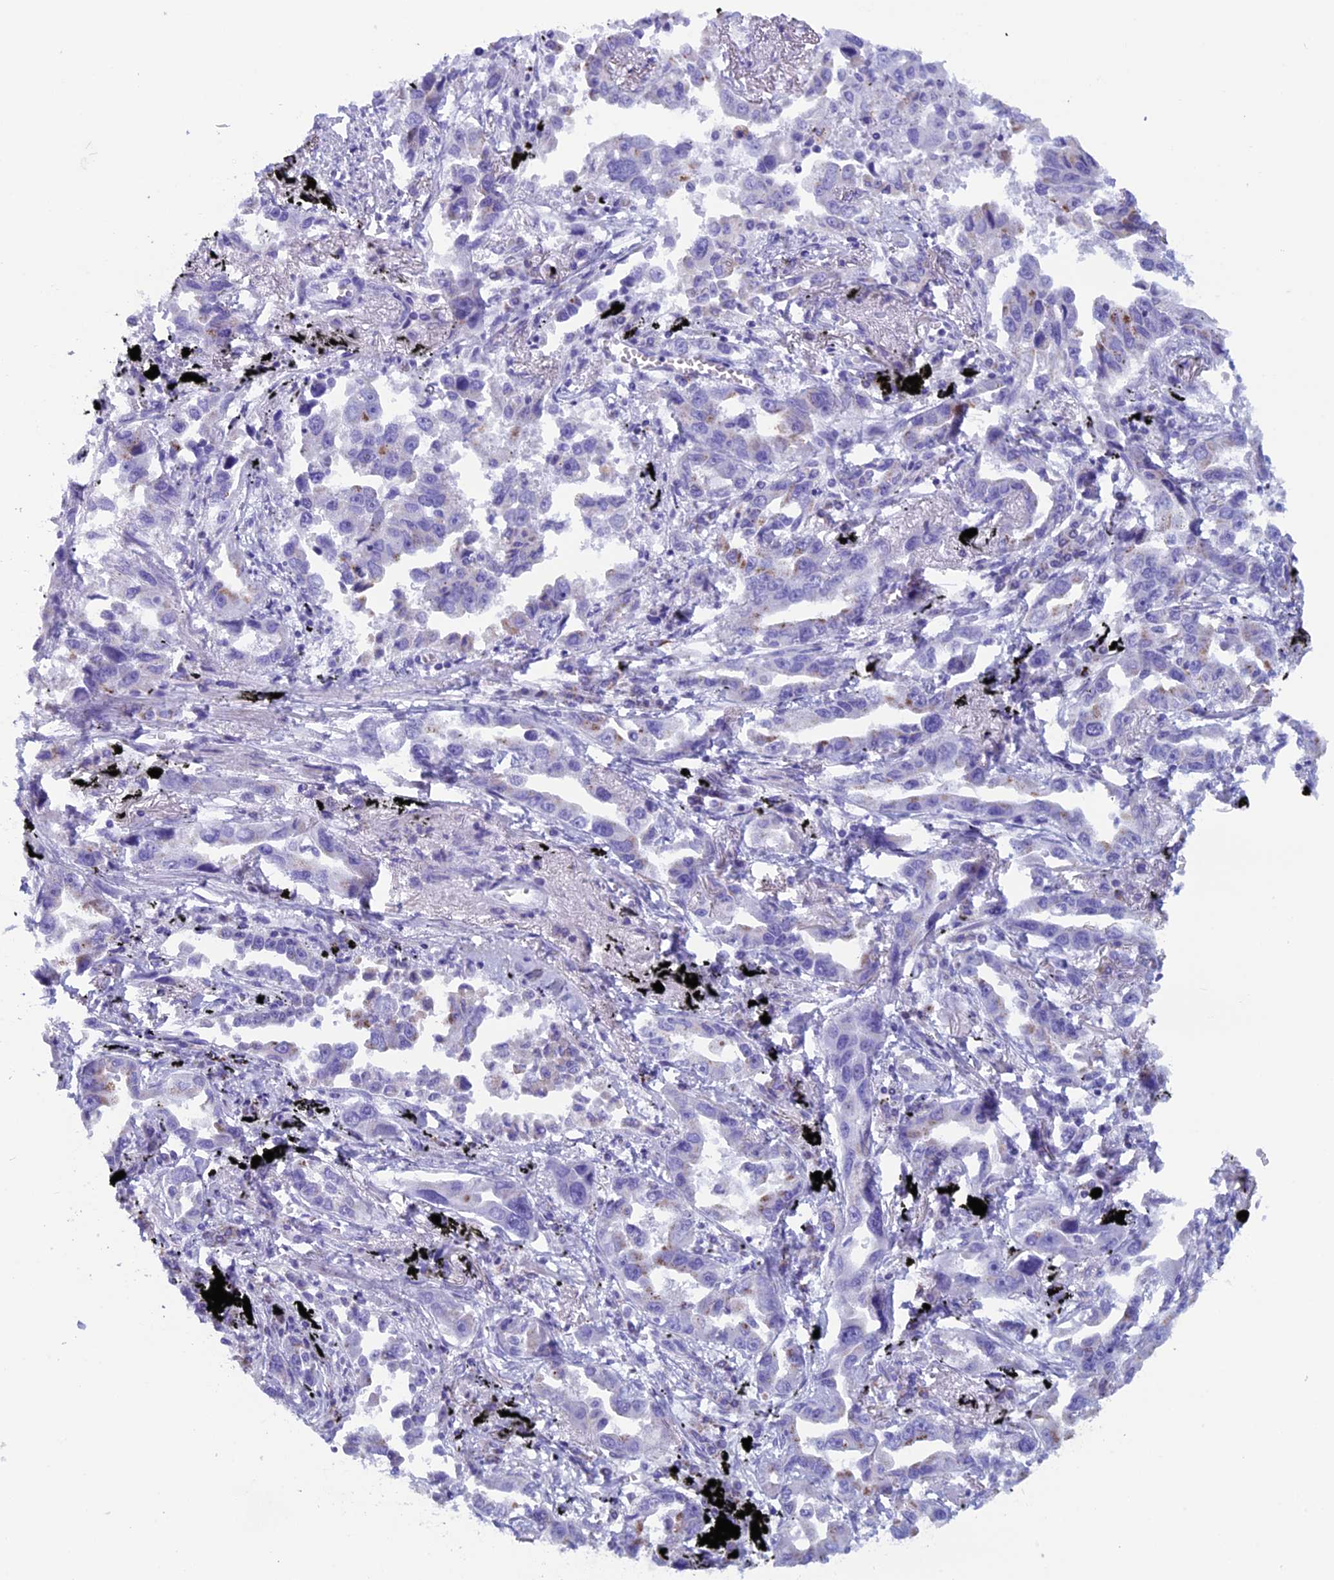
{"staining": {"intensity": "negative", "quantity": "none", "location": "none"}, "tissue": "lung cancer", "cell_type": "Tumor cells", "image_type": "cancer", "snomed": [{"axis": "morphology", "description": "Adenocarcinoma, NOS"}, {"axis": "topography", "description": "Lung"}], "caption": "This is a histopathology image of immunohistochemistry staining of lung cancer (adenocarcinoma), which shows no positivity in tumor cells. (DAB (3,3'-diaminobenzidine) immunohistochemistry with hematoxylin counter stain).", "gene": "ZNF563", "patient": {"sex": "male", "age": 67}}